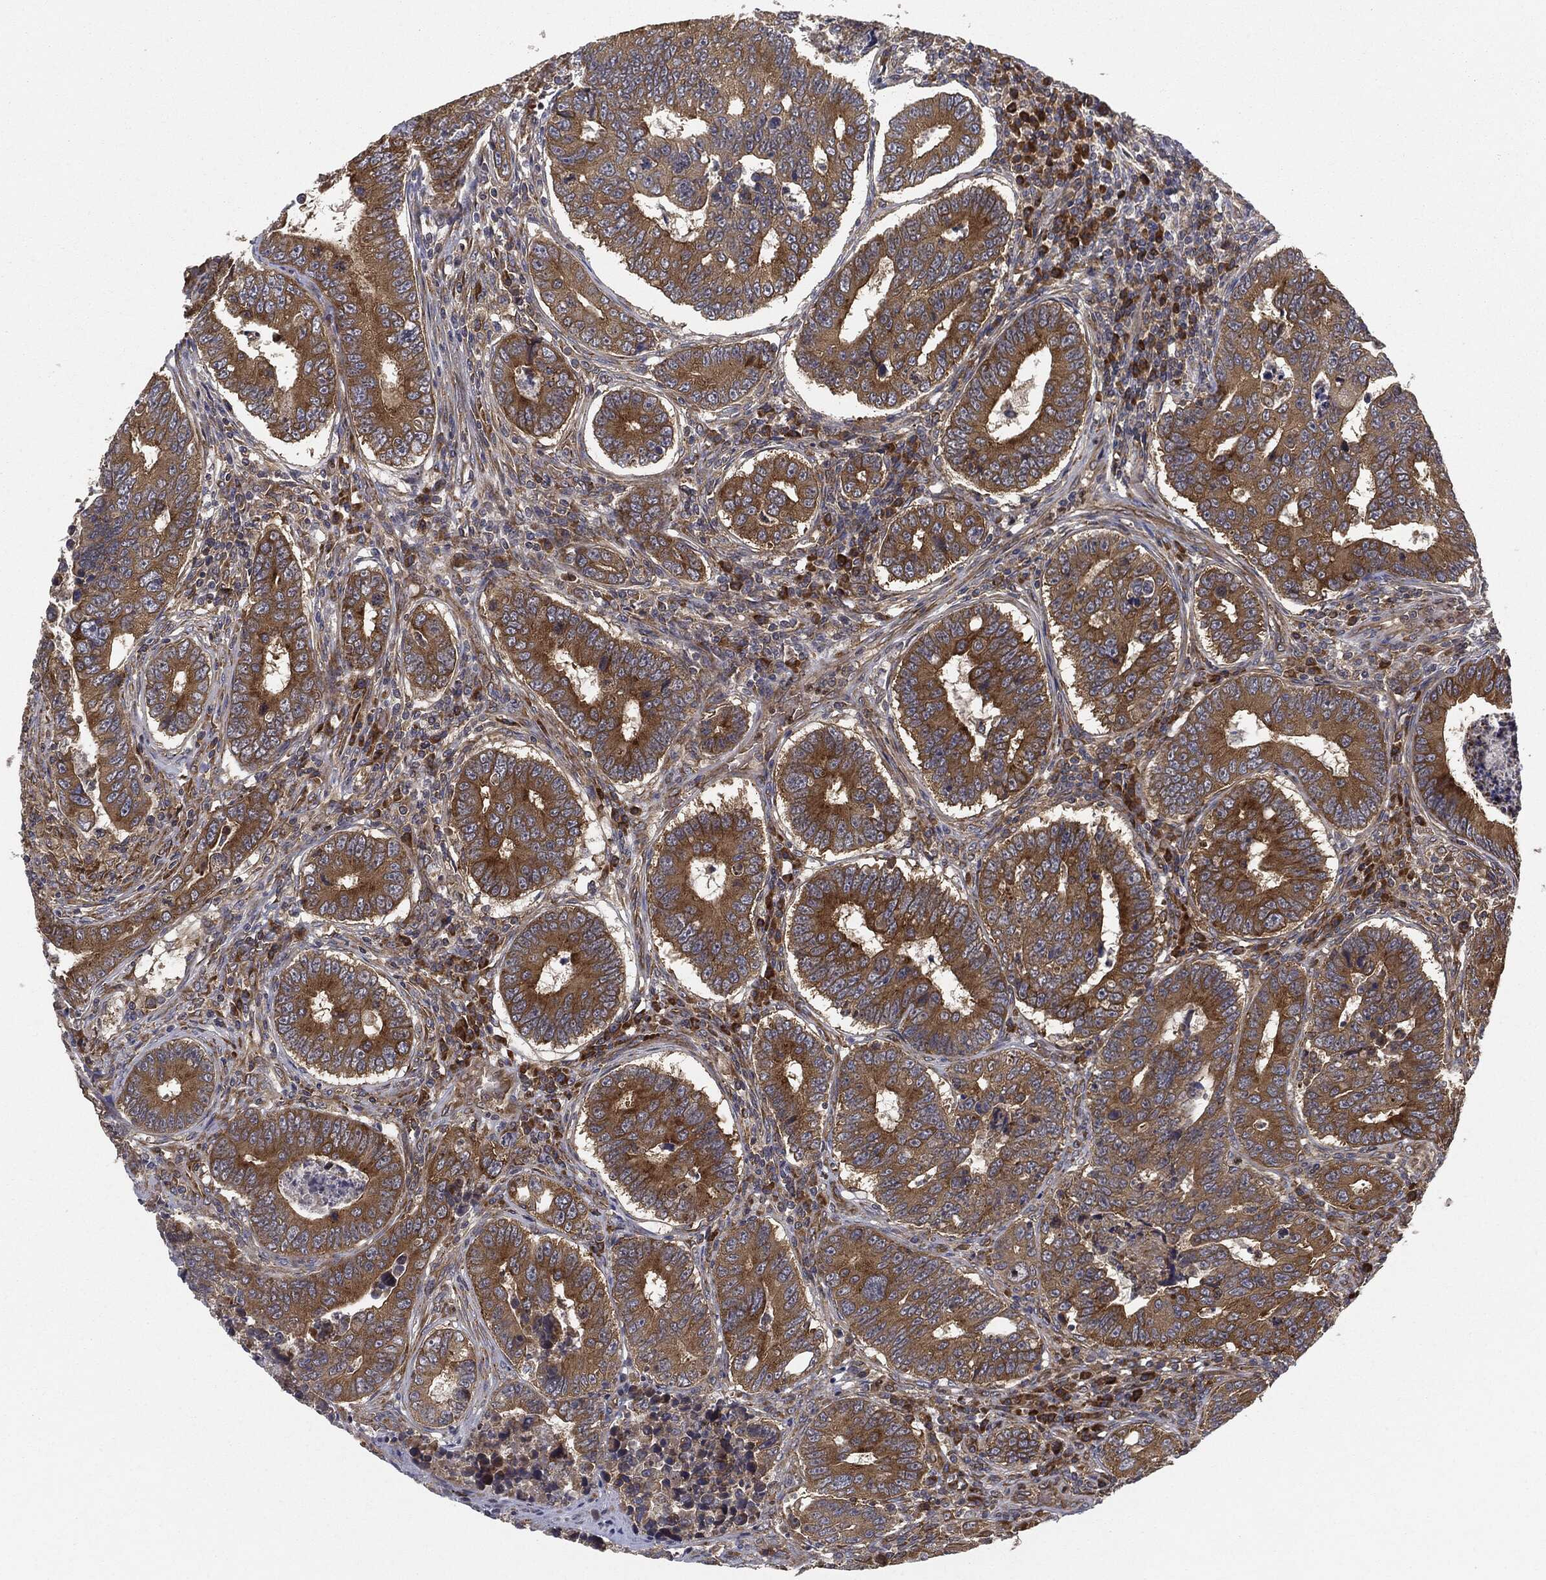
{"staining": {"intensity": "moderate", "quantity": ">75%", "location": "cytoplasmic/membranous"}, "tissue": "colorectal cancer", "cell_type": "Tumor cells", "image_type": "cancer", "snomed": [{"axis": "morphology", "description": "Adenocarcinoma, NOS"}, {"axis": "topography", "description": "Colon"}], "caption": "Moderate cytoplasmic/membranous expression for a protein is seen in approximately >75% of tumor cells of colorectal cancer (adenocarcinoma) using immunohistochemistry (IHC).", "gene": "EIF2AK2", "patient": {"sex": "female", "age": 72}}